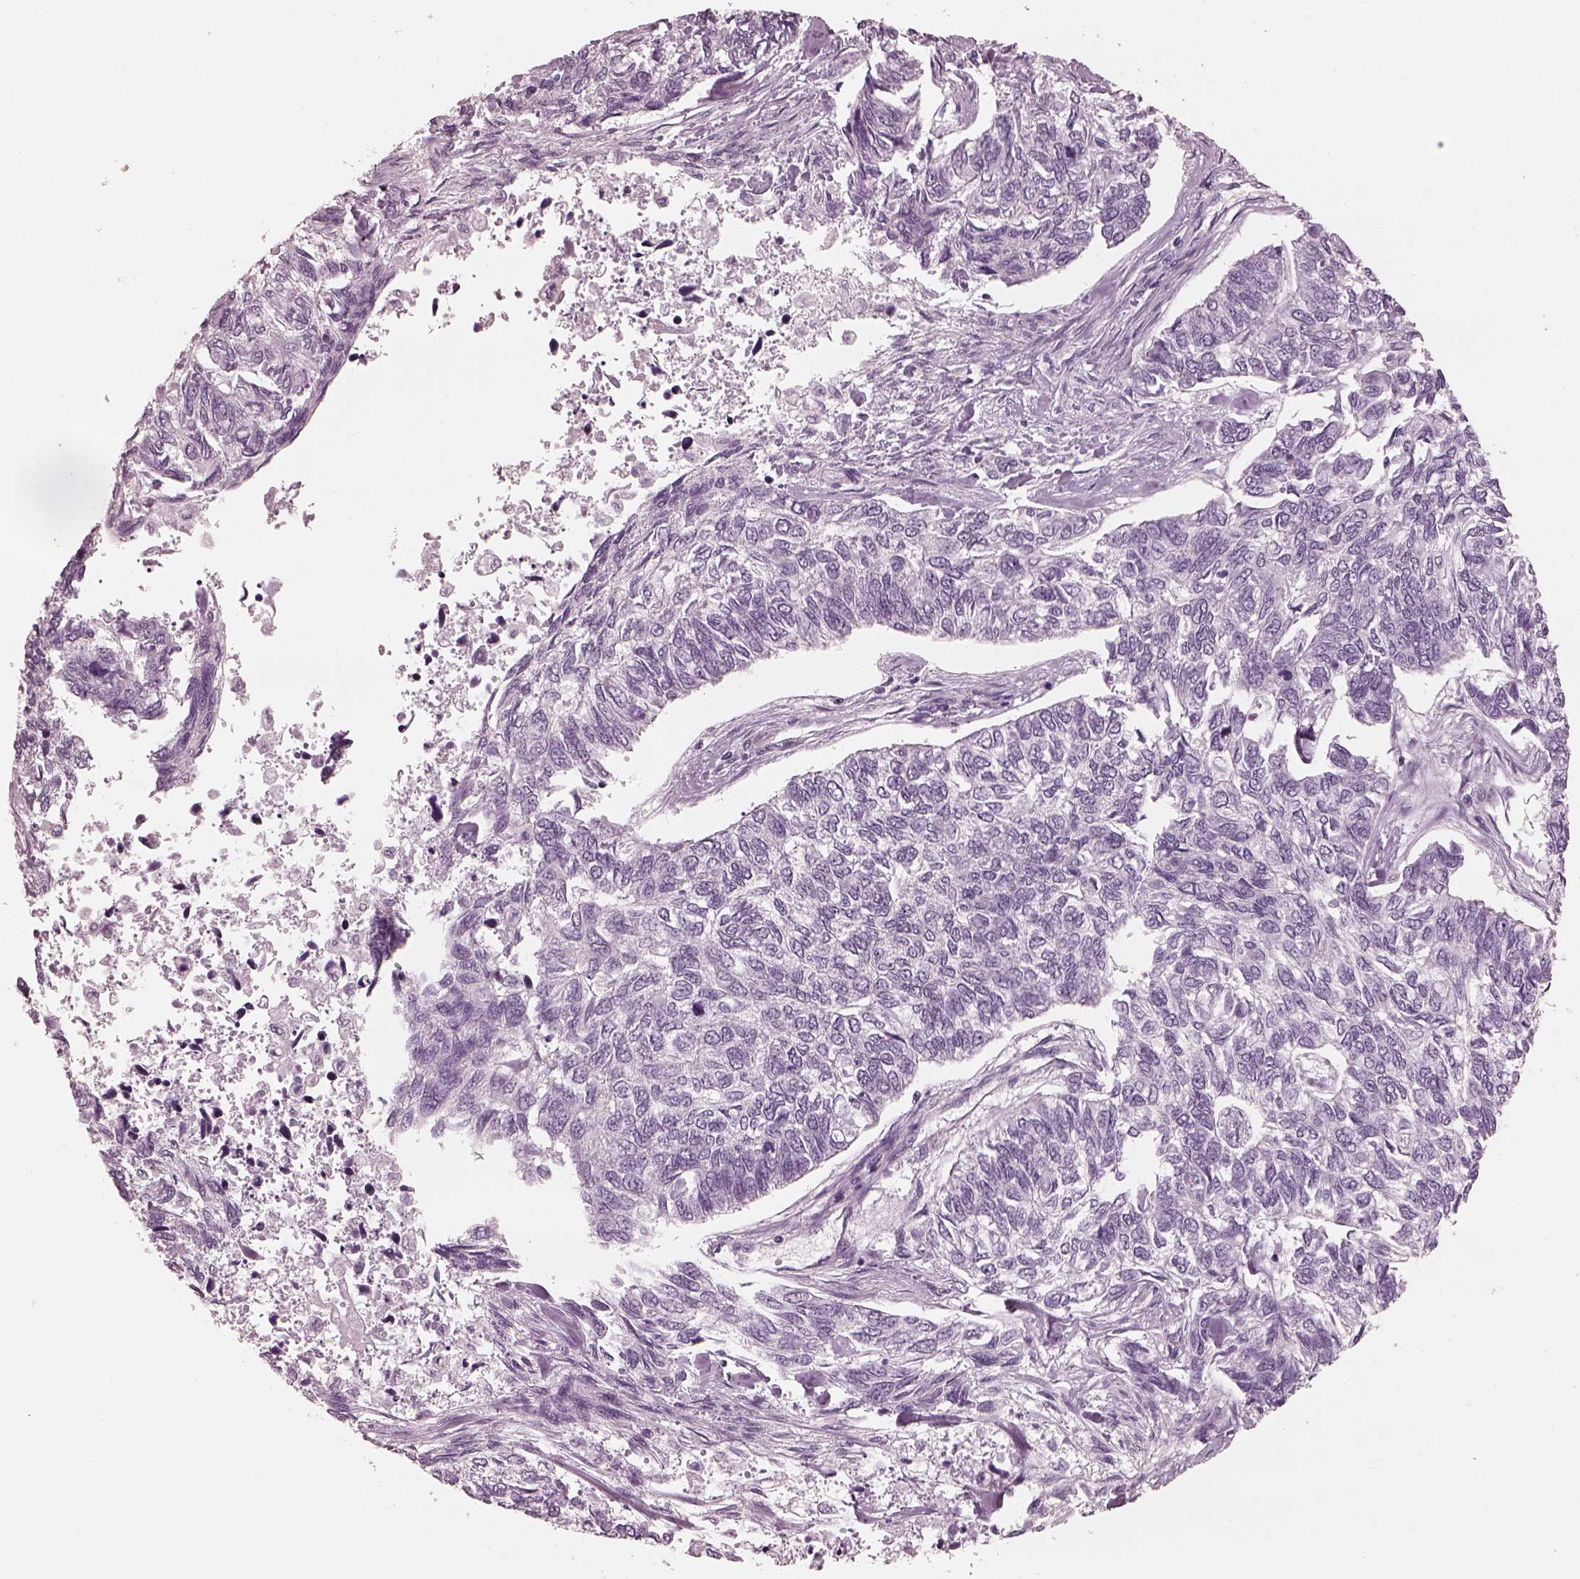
{"staining": {"intensity": "negative", "quantity": "none", "location": "none"}, "tissue": "skin cancer", "cell_type": "Tumor cells", "image_type": "cancer", "snomed": [{"axis": "morphology", "description": "Basal cell carcinoma"}, {"axis": "topography", "description": "Skin"}], "caption": "Human skin cancer stained for a protein using immunohistochemistry (IHC) demonstrates no positivity in tumor cells.", "gene": "EIF4E1B", "patient": {"sex": "female", "age": 65}}